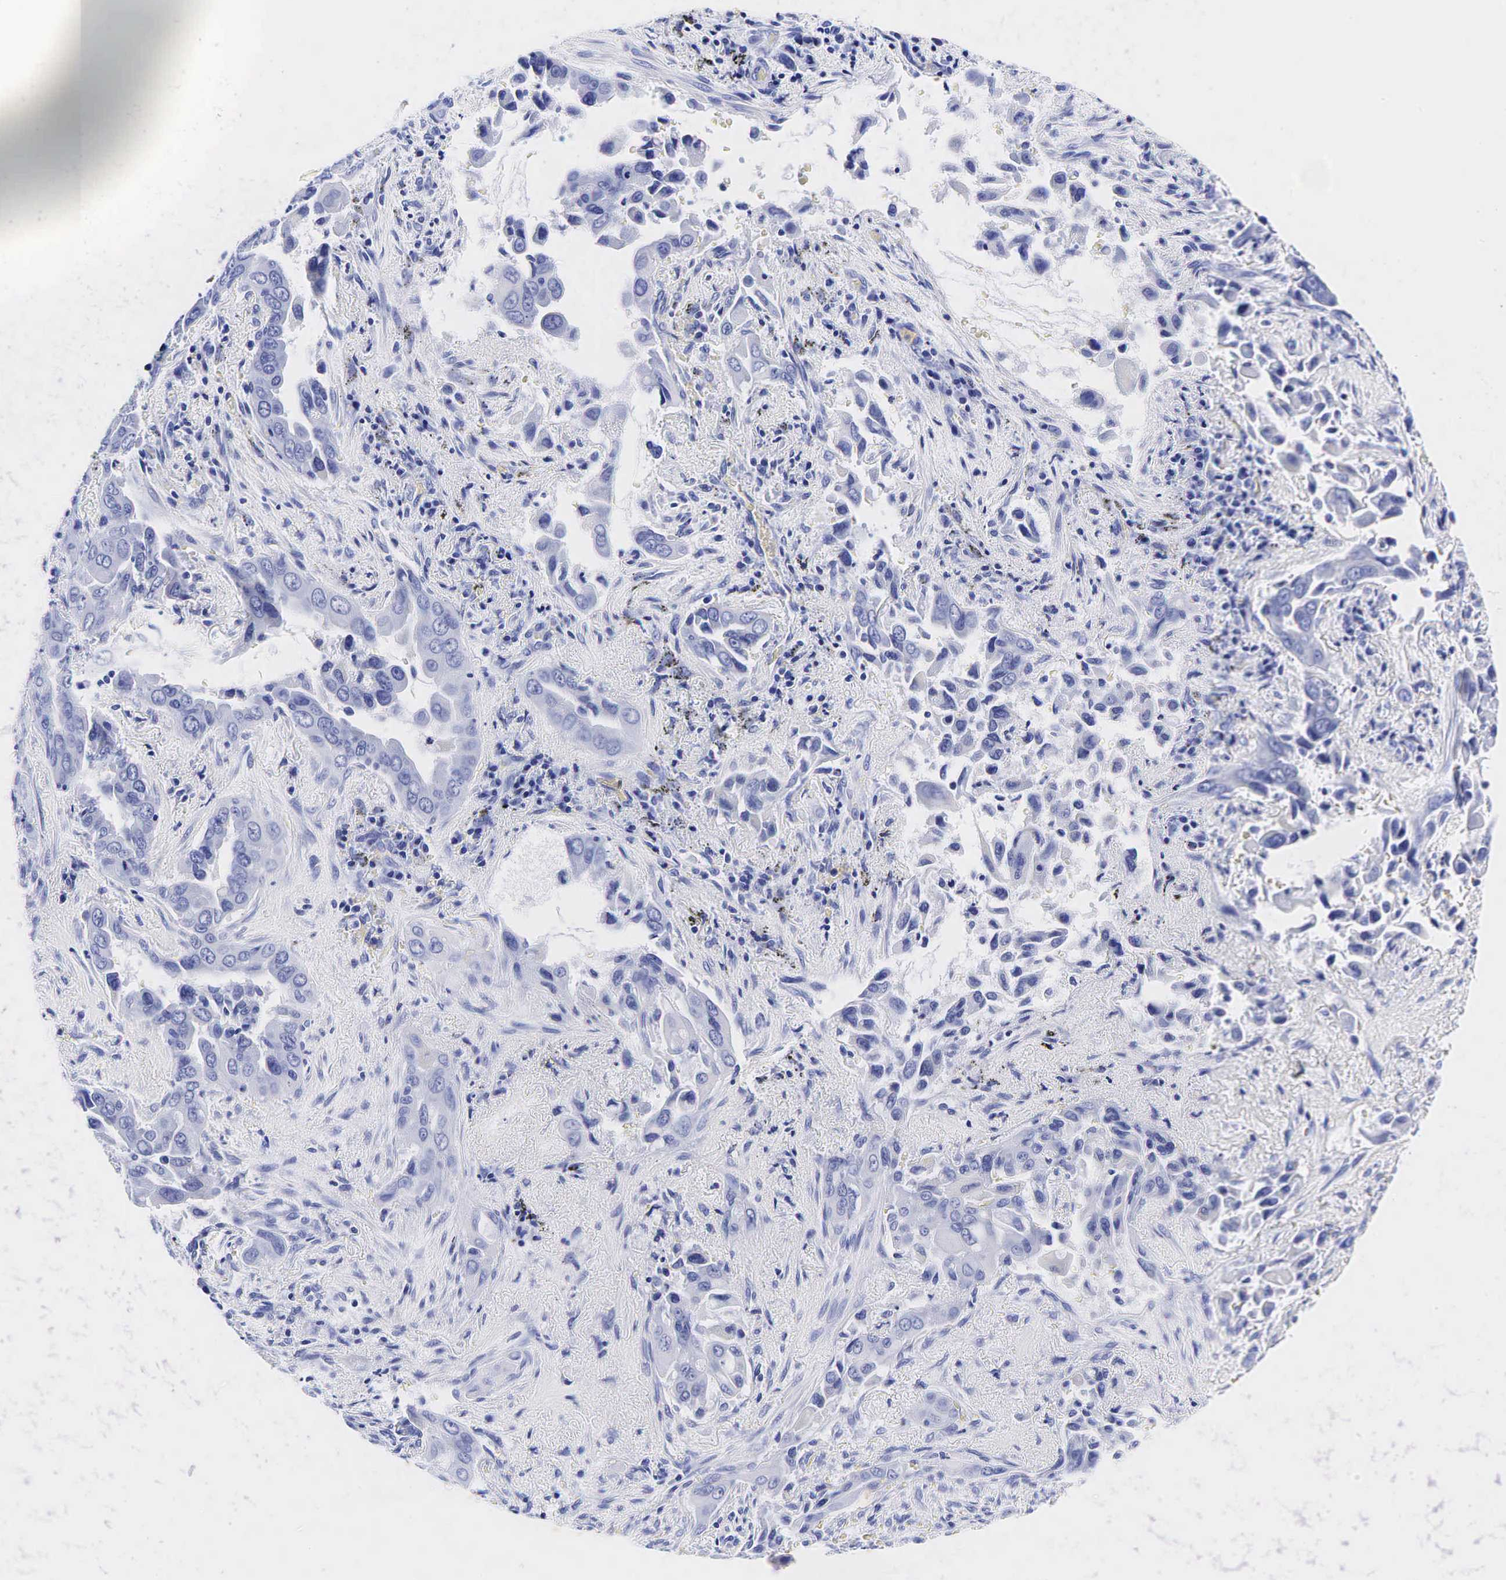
{"staining": {"intensity": "negative", "quantity": "none", "location": "none"}, "tissue": "lung cancer", "cell_type": "Tumor cells", "image_type": "cancer", "snomed": [{"axis": "morphology", "description": "Adenocarcinoma, NOS"}, {"axis": "topography", "description": "Lung"}], "caption": "Photomicrograph shows no protein positivity in tumor cells of adenocarcinoma (lung) tissue.", "gene": "GCG", "patient": {"sex": "male", "age": 68}}